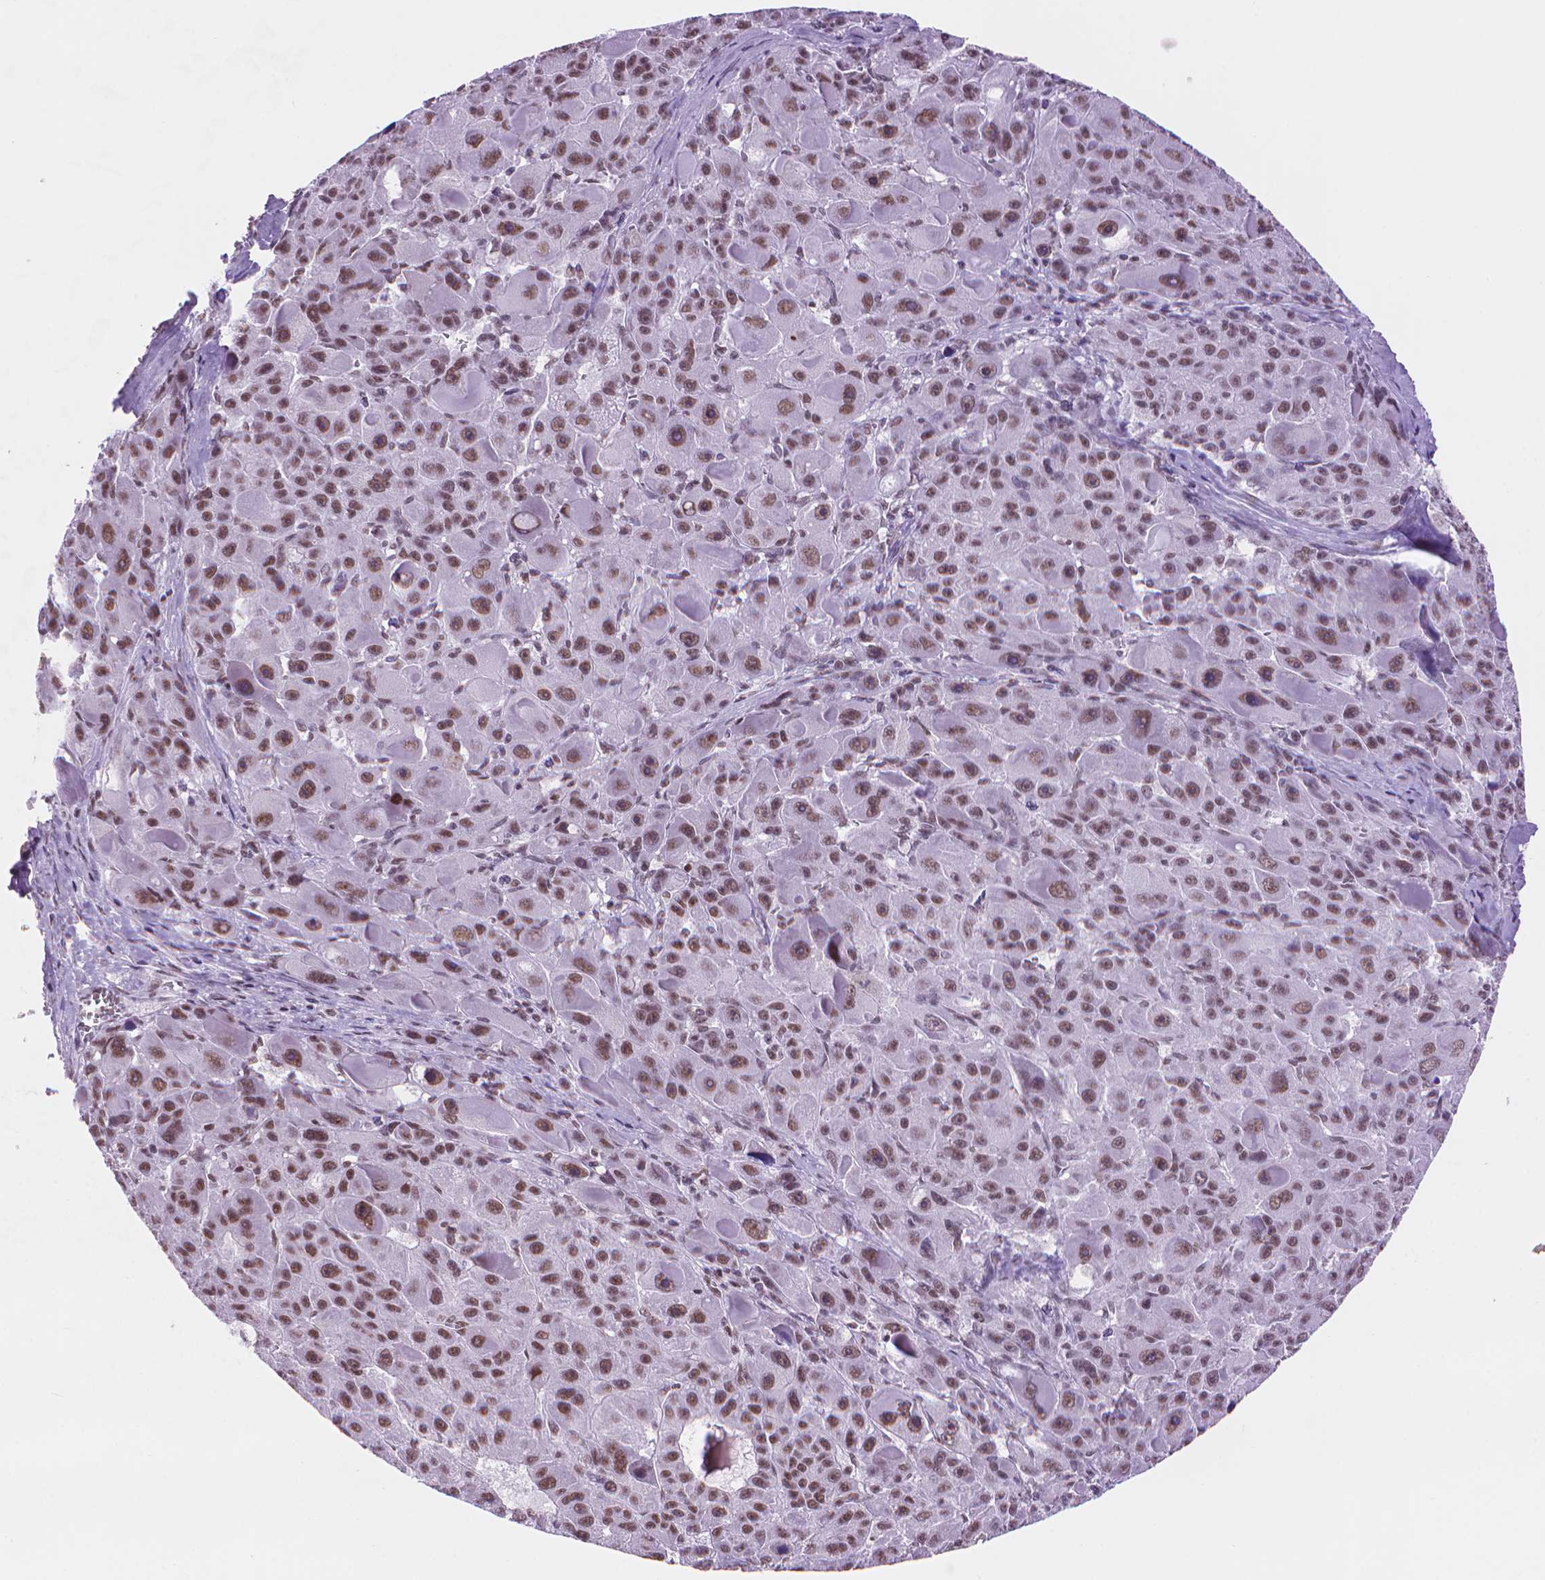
{"staining": {"intensity": "moderate", "quantity": ">75%", "location": "nuclear"}, "tissue": "liver cancer", "cell_type": "Tumor cells", "image_type": "cancer", "snomed": [{"axis": "morphology", "description": "Carcinoma, Hepatocellular, NOS"}, {"axis": "topography", "description": "Liver"}], "caption": "Moderate nuclear expression is seen in approximately >75% of tumor cells in hepatocellular carcinoma (liver). (IHC, brightfield microscopy, high magnification).", "gene": "RPA4", "patient": {"sex": "male", "age": 76}}